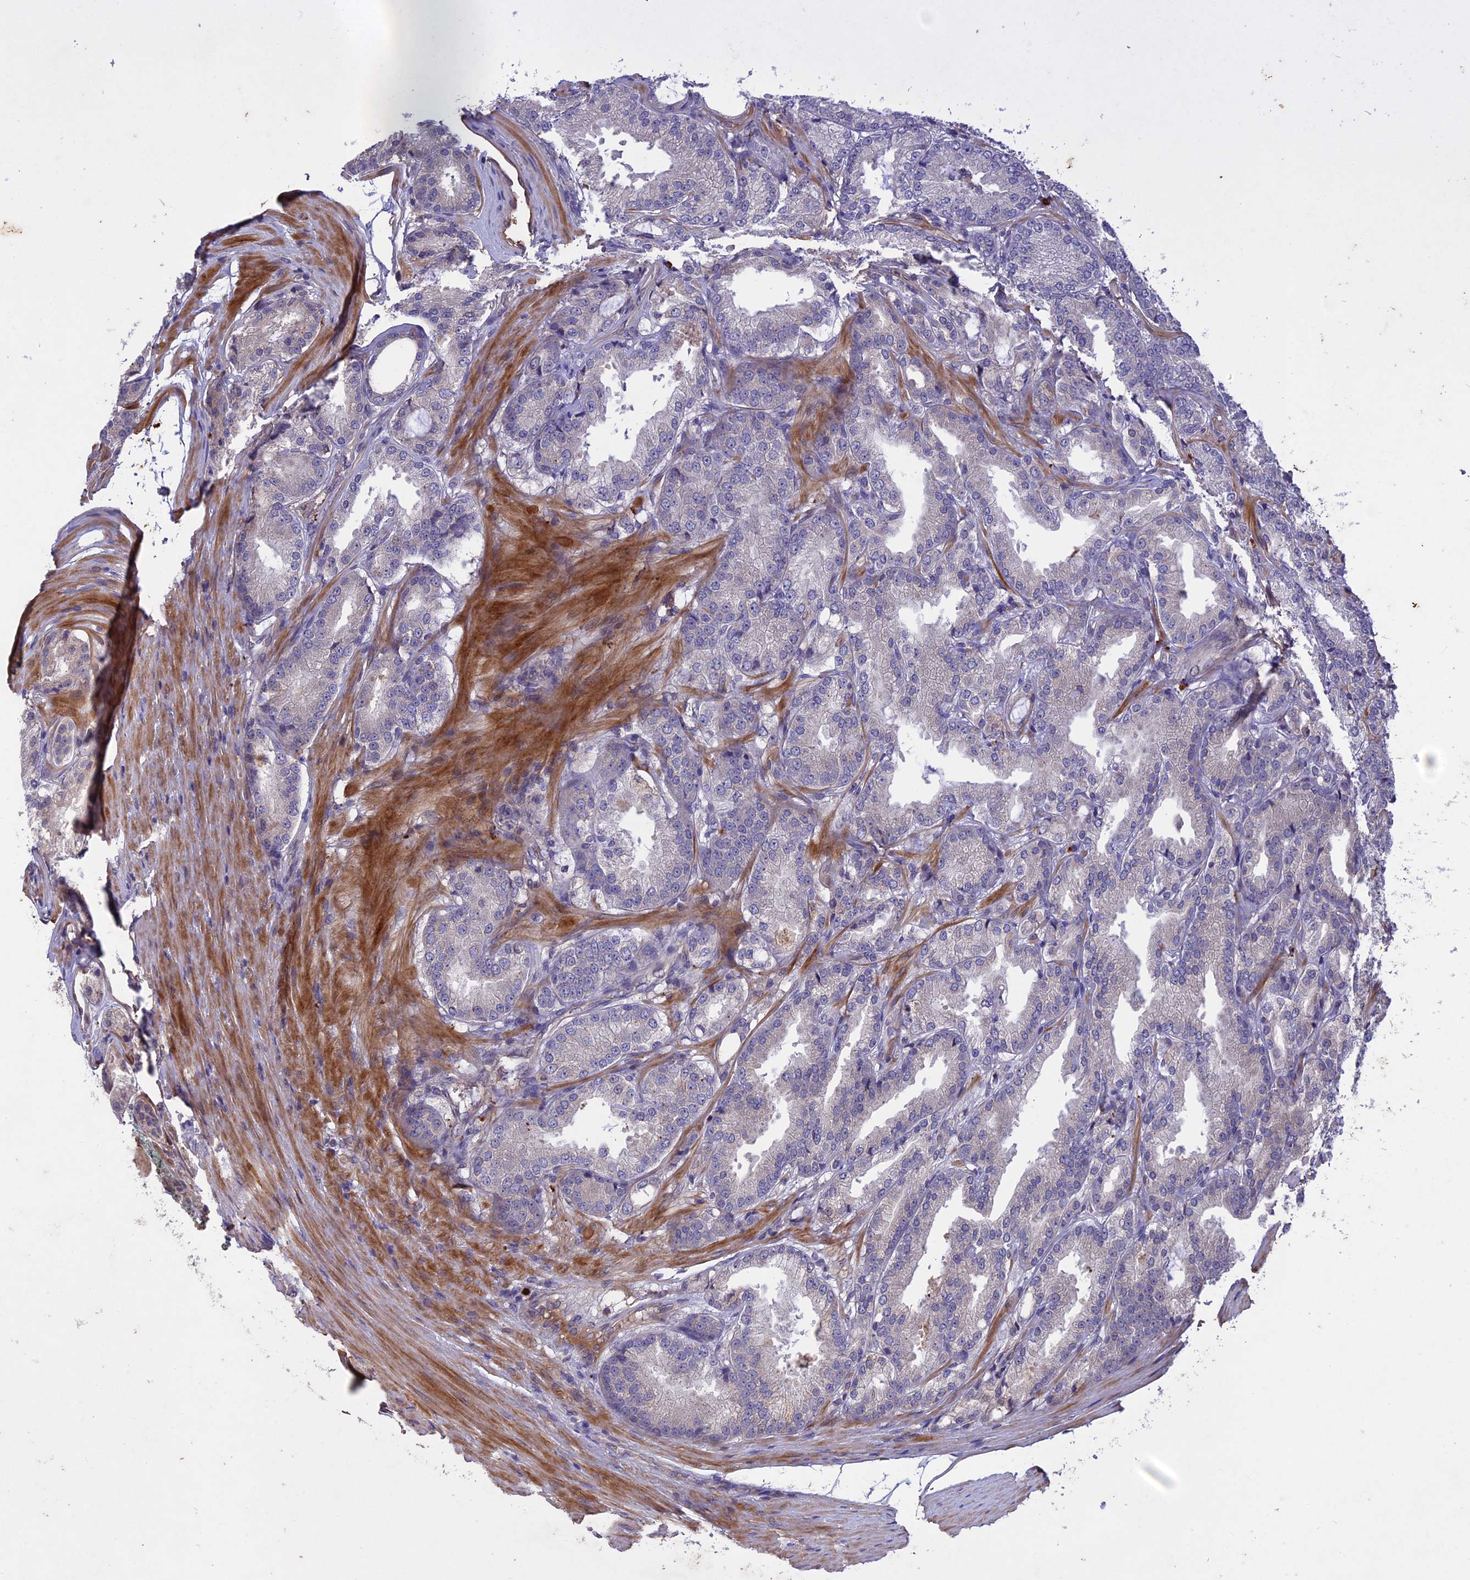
{"staining": {"intensity": "negative", "quantity": "none", "location": "none"}, "tissue": "prostate cancer", "cell_type": "Tumor cells", "image_type": "cancer", "snomed": [{"axis": "morphology", "description": "Adenocarcinoma, Low grade"}, {"axis": "topography", "description": "Prostate"}], "caption": "High power microscopy histopathology image of an immunohistochemistry (IHC) image of adenocarcinoma (low-grade) (prostate), revealing no significant positivity in tumor cells. The staining was performed using DAB to visualize the protein expression in brown, while the nuclei were stained in blue with hematoxylin (Magnification: 20x).", "gene": "ADO", "patient": {"sex": "male", "age": 59}}